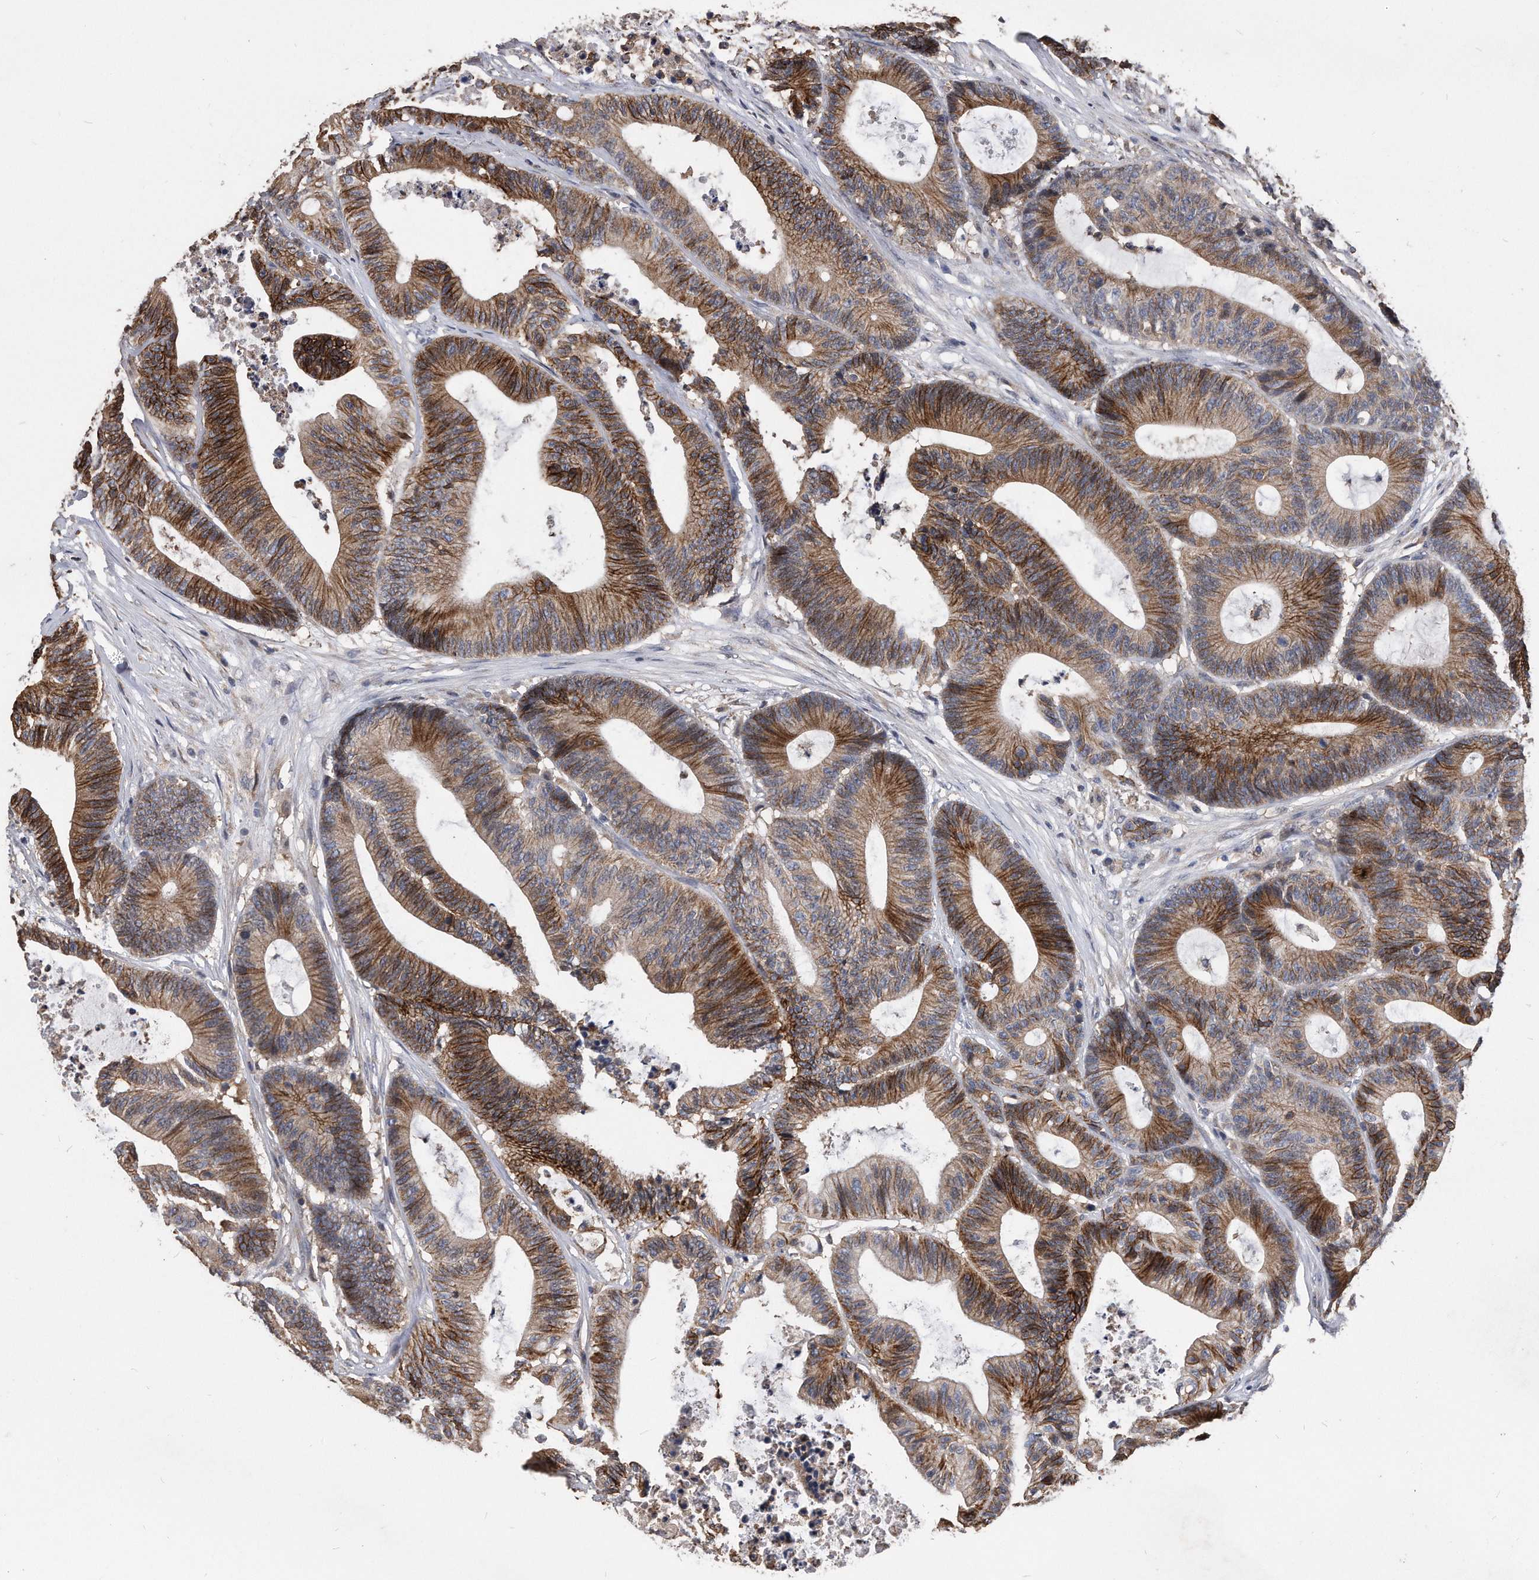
{"staining": {"intensity": "strong", "quantity": ">75%", "location": "cytoplasmic/membranous"}, "tissue": "colorectal cancer", "cell_type": "Tumor cells", "image_type": "cancer", "snomed": [{"axis": "morphology", "description": "Adenocarcinoma, NOS"}, {"axis": "topography", "description": "Colon"}], "caption": "Adenocarcinoma (colorectal) stained with DAB IHC demonstrates high levels of strong cytoplasmic/membranous expression in approximately >75% of tumor cells. The staining was performed using DAB (3,3'-diaminobenzidine) to visualize the protein expression in brown, while the nuclei were stained in blue with hematoxylin (Magnification: 20x).", "gene": "IL20RA", "patient": {"sex": "female", "age": 84}}